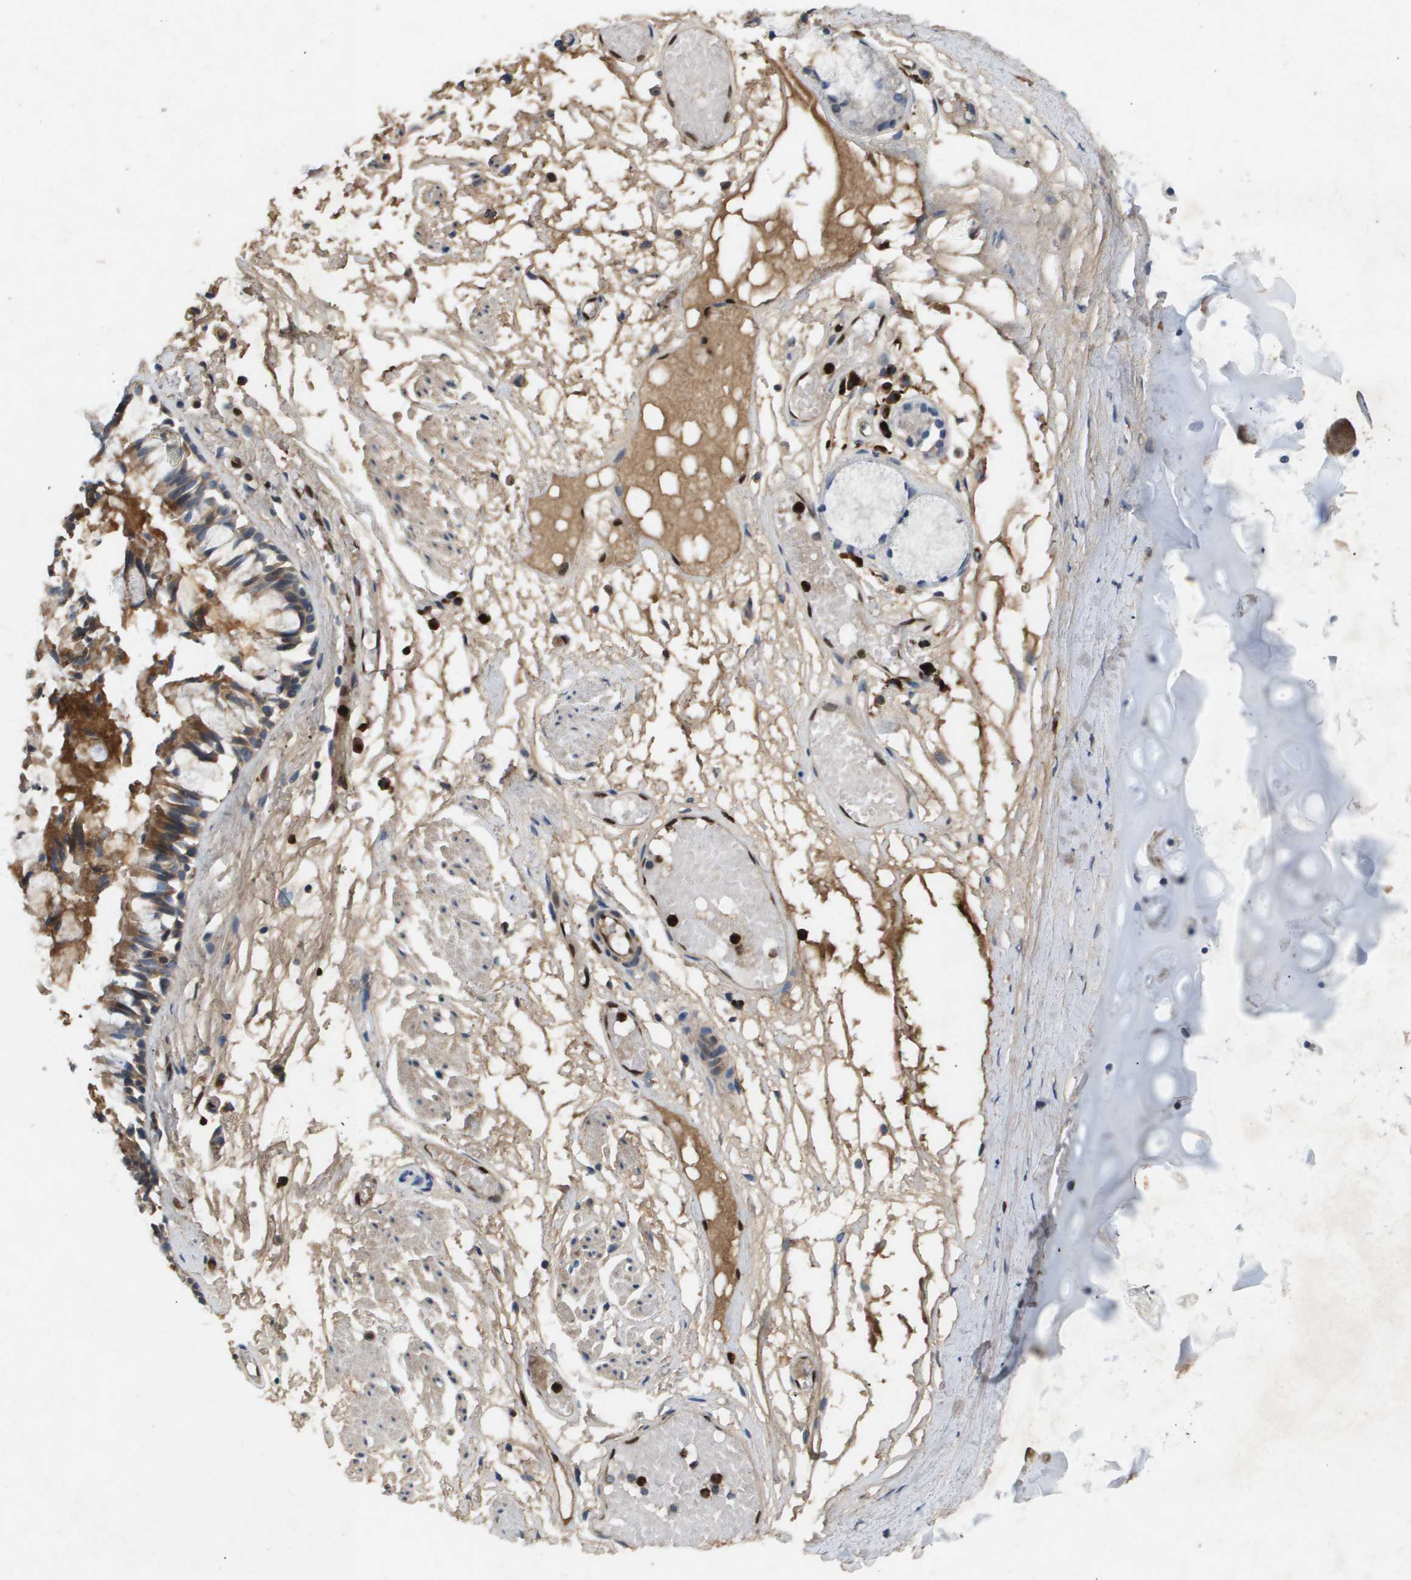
{"staining": {"intensity": "moderate", "quantity": "25%-75%", "location": "cytoplasmic/membranous"}, "tissue": "bronchus", "cell_type": "Respiratory epithelial cells", "image_type": "normal", "snomed": [{"axis": "morphology", "description": "Normal tissue, NOS"}, {"axis": "morphology", "description": "Inflammation, NOS"}, {"axis": "topography", "description": "Cartilage tissue"}, {"axis": "topography", "description": "Lung"}], "caption": "Bronchus stained with DAB (3,3'-diaminobenzidine) immunohistochemistry (IHC) shows medium levels of moderate cytoplasmic/membranous positivity in about 25%-75% of respiratory epithelial cells.", "gene": "ERG", "patient": {"sex": "male", "age": 71}}